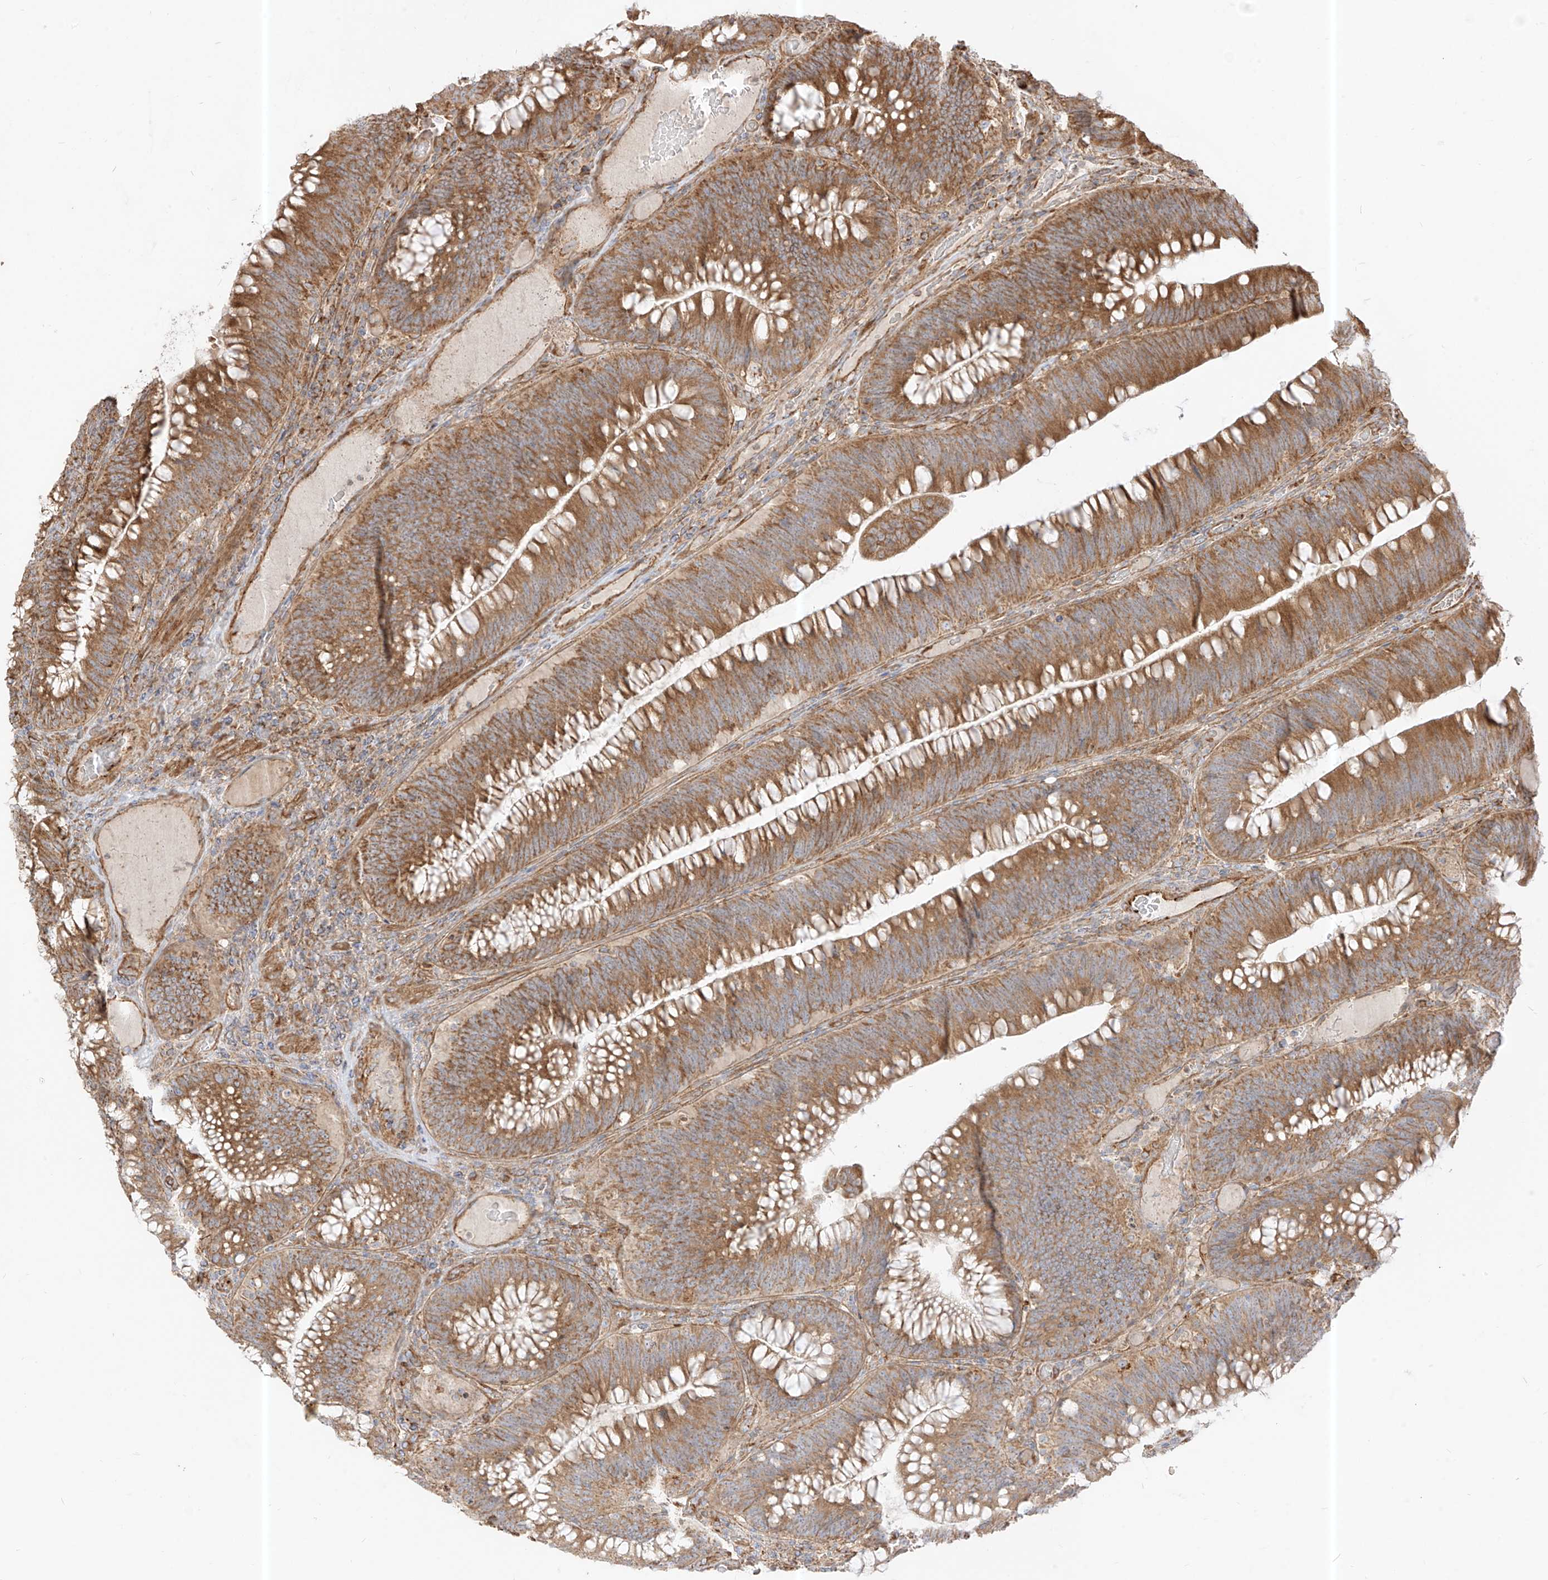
{"staining": {"intensity": "moderate", "quantity": ">75%", "location": "cytoplasmic/membranous"}, "tissue": "colorectal cancer", "cell_type": "Tumor cells", "image_type": "cancer", "snomed": [{"axis": "morphology", "description": "Normal tissue, NOS"}, {"axis": "topography", "description": "Colon"}], "caption": "Immunohistochemical staining of colorectal cancer demonstrates medium levels of moderate cytoplasmic/membranous protein expression in about >75% of tumor cells. Using DAB (brown) and hematoxylin (blue) stains, captured at high magnification using brightfield microscopy.", "gene": "PLCL1", "patient": {"sex": "female", "age": 82}}